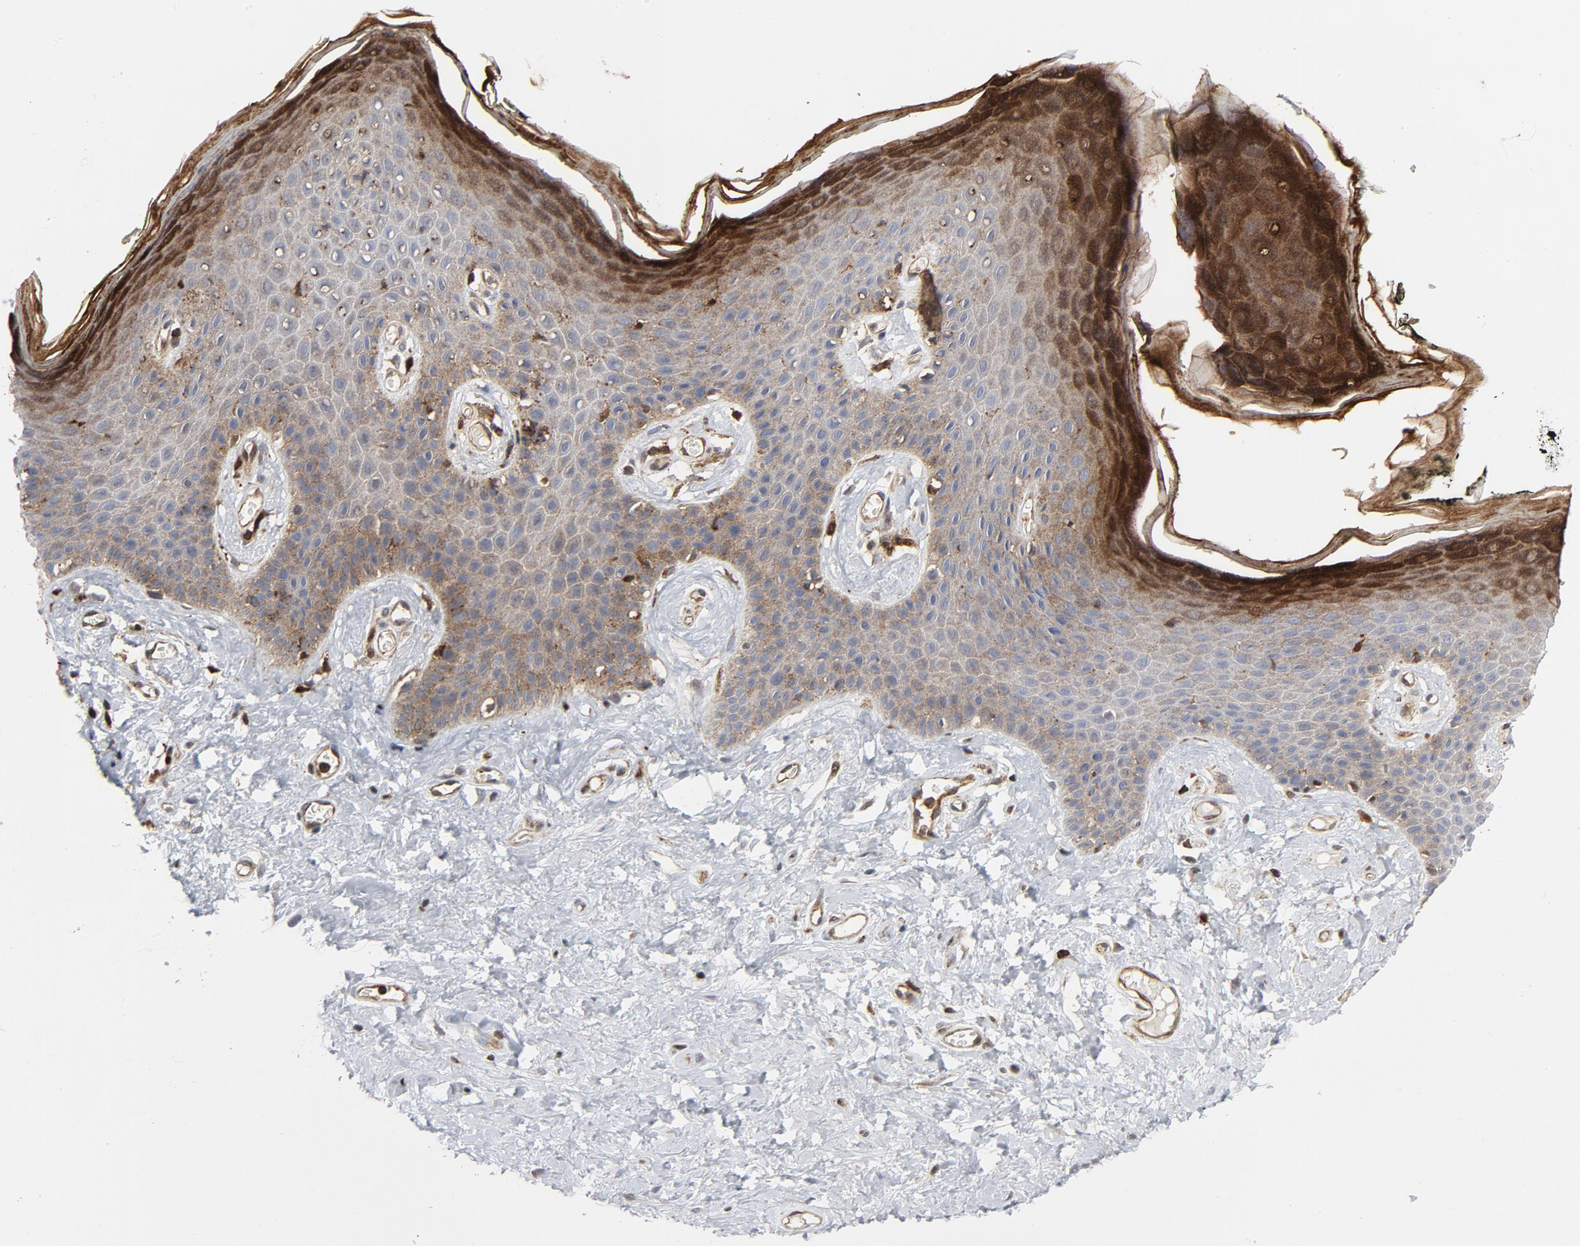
{"staining": {"intensity": "strong", "quantity": ">75%", "location": "cytoplasmic/membranous"}, "tissue": "skin", "cell_type": "Epidermal cells", "image_type": "normal", "snomed": [{"axis": "morphology", "description": "Normal tissue, NOS"}, {"axis": "morphology", "description": "Inflammation, NOS"}, {"axis": "topography", "description": "Vulva"}], "caption": "Epidermal cells display high levels of strong cytoplasmic/membranous expression in about >75% of cells in normal skin. (DAB = brown stain, brightfield microscopy at high magnification).", "gene": "YES1", "patient": {"sex": "female", "age": 84}}